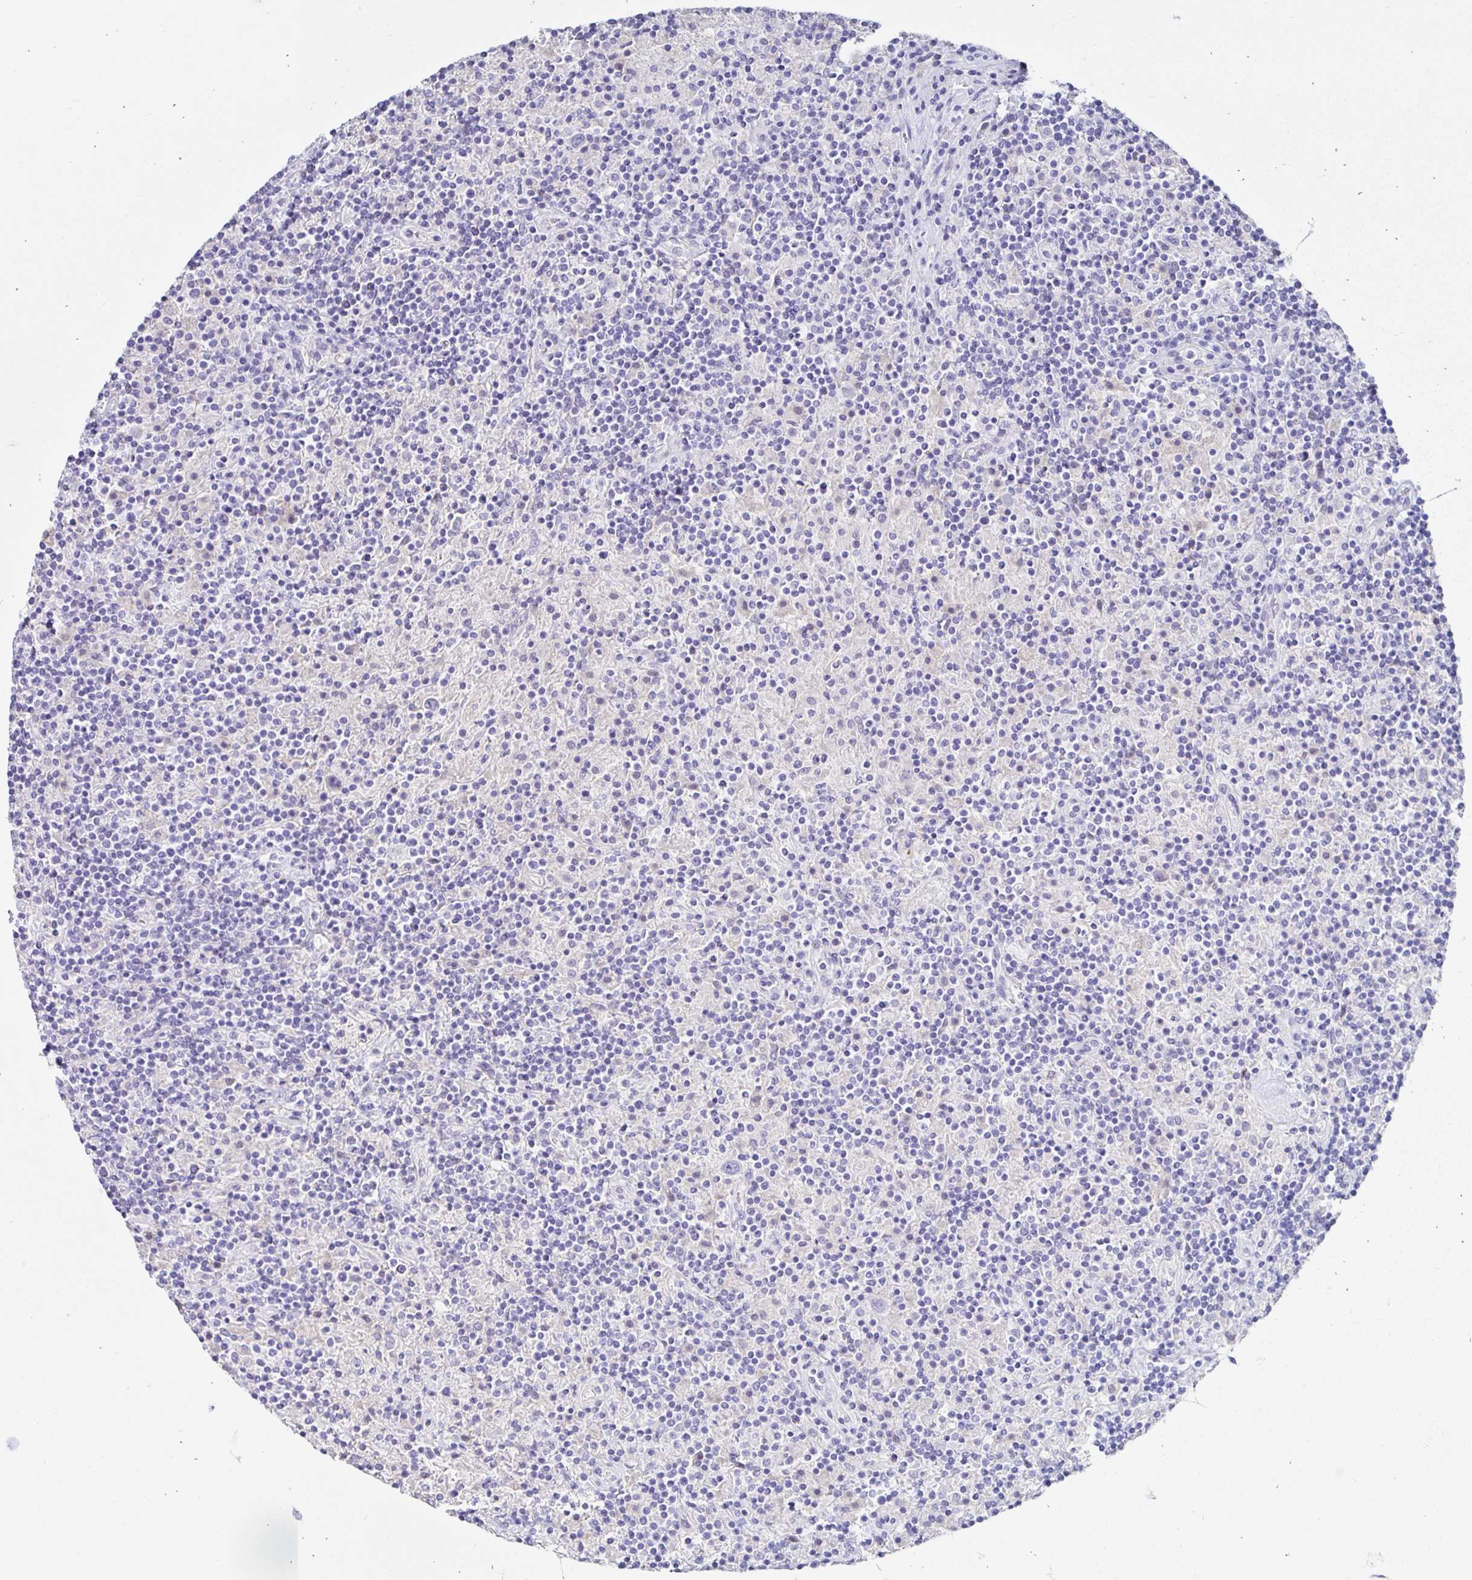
{"staining": {"intensity": "negative", "quantity": "none", "location": "none"}, "tissue": "lymphoma", "cell_type": "Tumor cells", "image_type": "cancer", "snomed": [{"axis": "morphology", "description": "Hodgkin's disease, NOS"}, {"axis": "topography", "description": "Thymus, NOS"}], "caption": "Tumor cells are negative for brown protein staining in lymphoma. (Brightfield microscopy of DAB IHC at high magnification).", "gene": "CA9", "patient": {"sex": "female", "age": 17}}